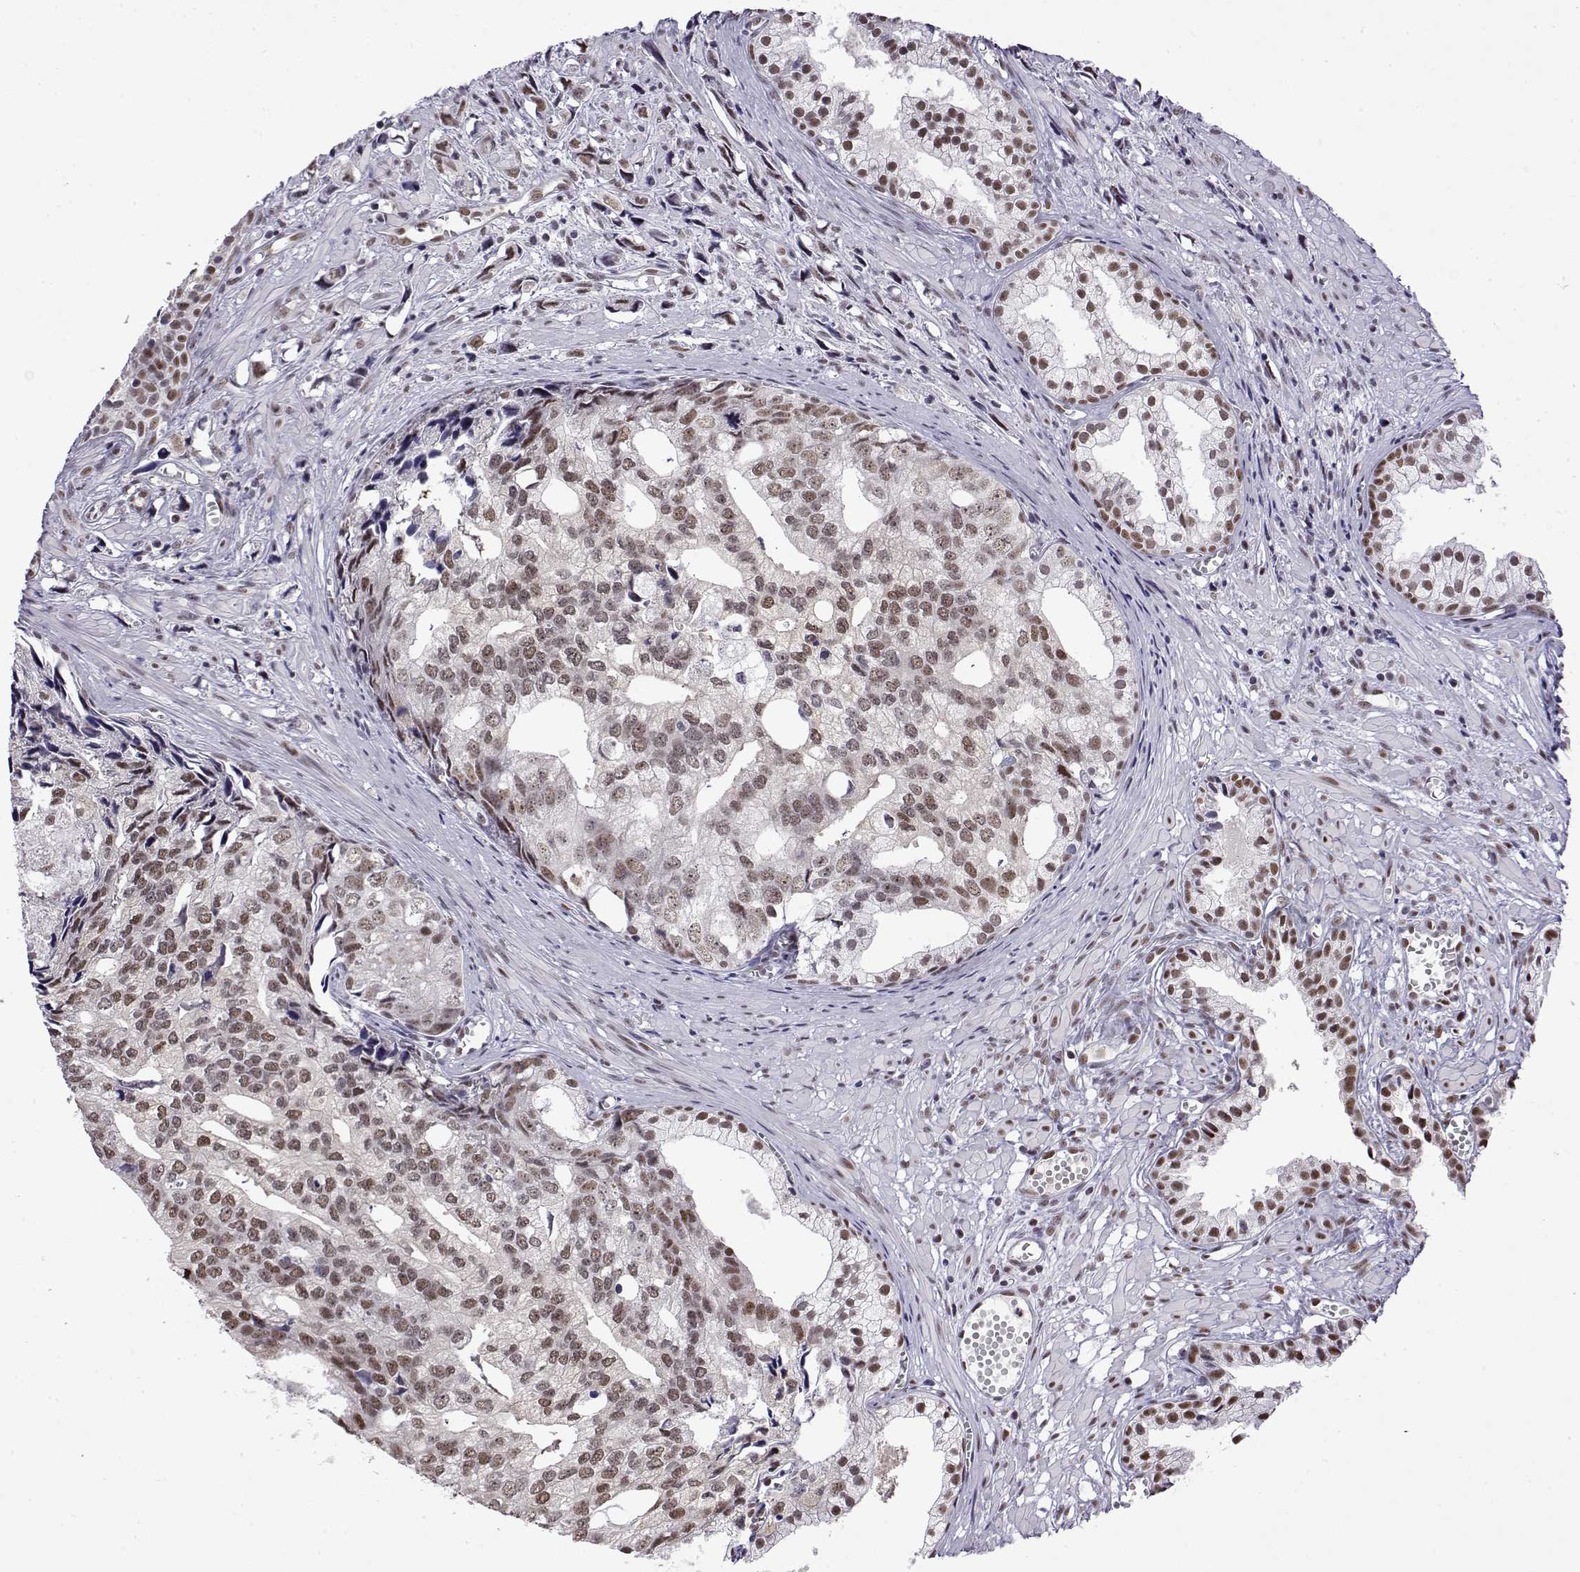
{"staining": {"intensity": "weak", "quantity": ">75%", "location": "nuclear"}, "tissue": "prostate cancer", "cell_type": "Tumor cells", "image_type": "cancer", "snomed": [{"axis": "morphology", "description": "Adenocarcinoma, High grade"}, {"axis": "topography", "description": "Prostate"}], "caption": "This image demonstrates IHC staining of human adenocarcinoma (high-grade) (prostate), with low weak nuclear staining in approximately >75% of tumor cells.", "gene": "POLDIP3", "patient": {"sex": "male", "age": 58}}